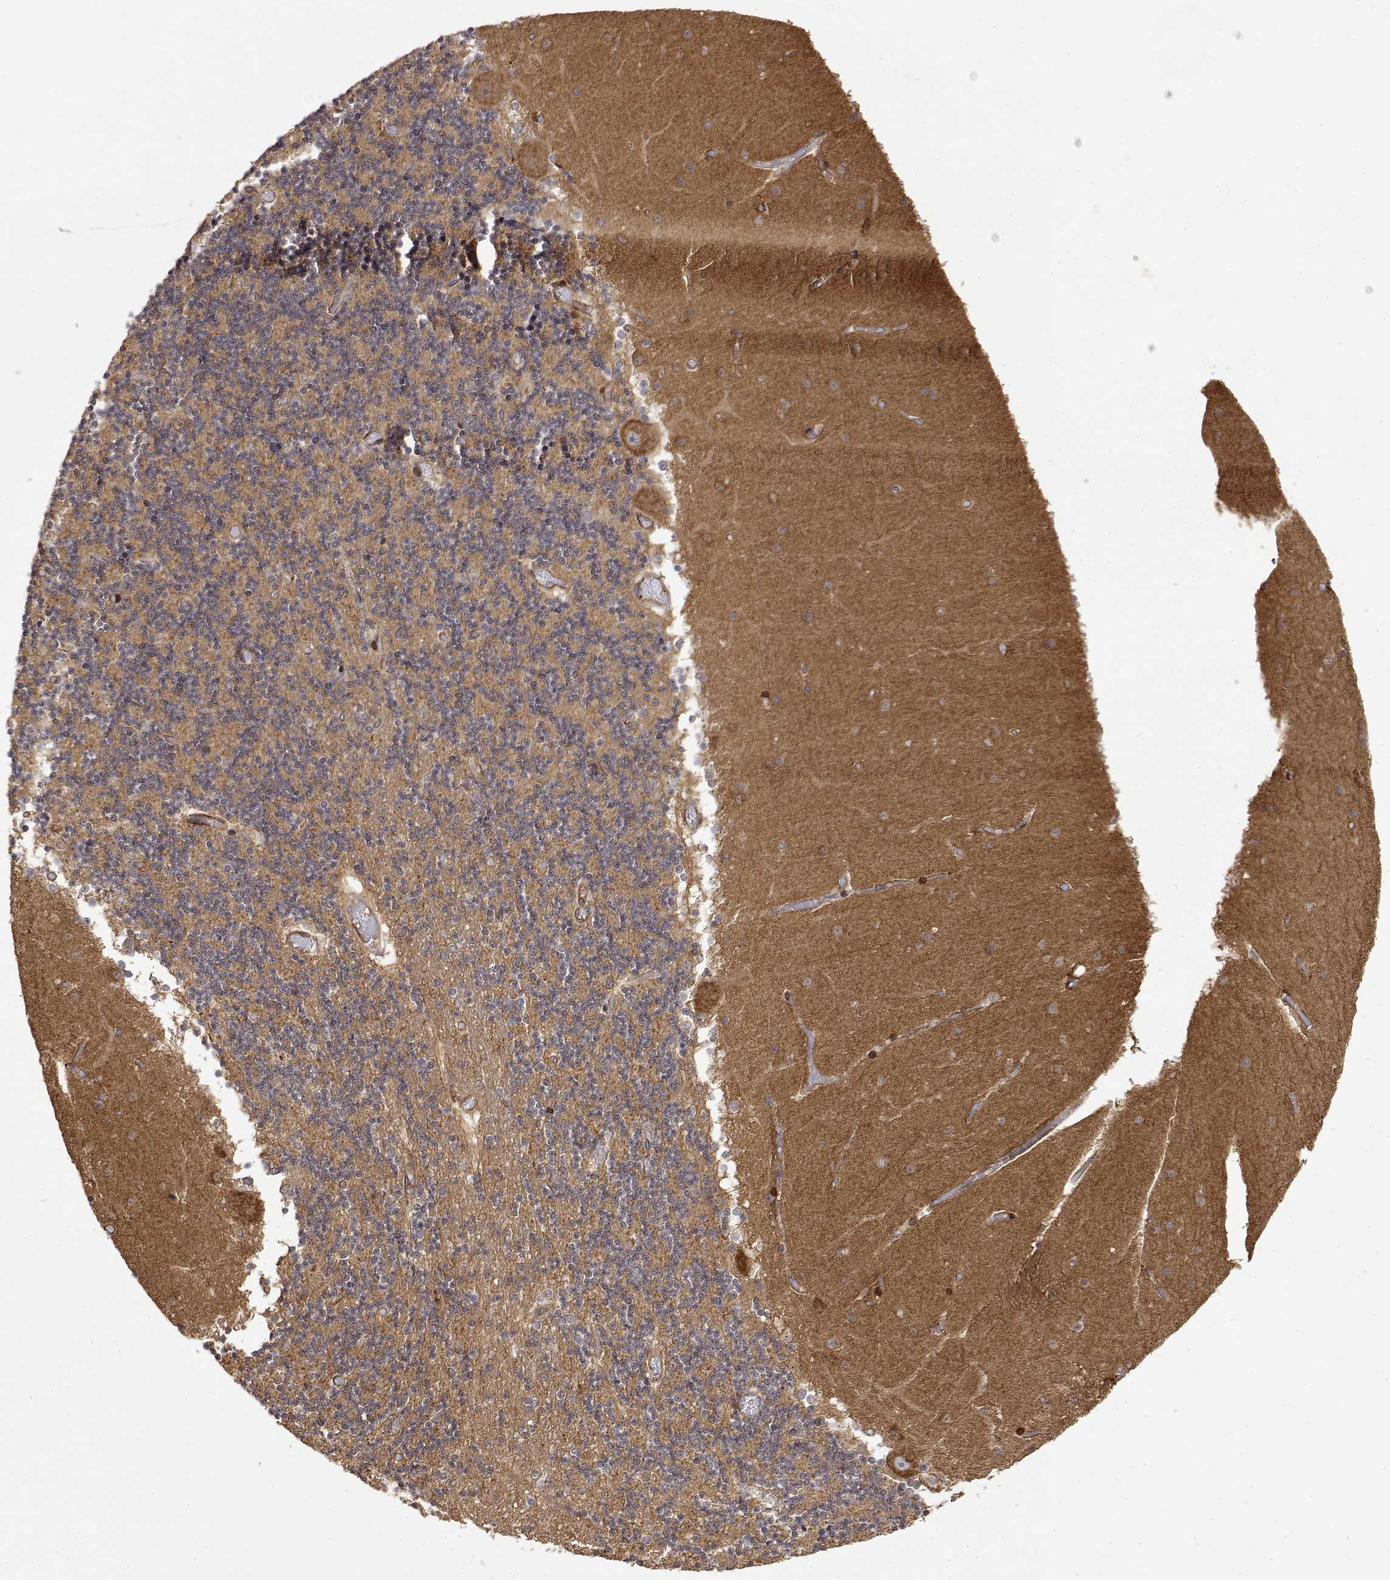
{"staining": {"intensity": "weak", "quantity": ">75%", "location": "cytoplasmic/membranous"}, "tissue": "cerebellum", "cell_type": "Cells in granular layer", "image_type": "normal", "snomed": [{"axis": "morphology", "description": "Normal tissue, NOS"}, {"axis": "topography", "description": "Cerebellum"}], "caption": "Protein expression by immunohistochemistry (IHC) shows weak cytoplasmic/membranous staining in approximately >75% of cells in granular layer in normal cerebellum.", "gene": "PACSIN2", "patient": {"sex": "female", "age": 28}}